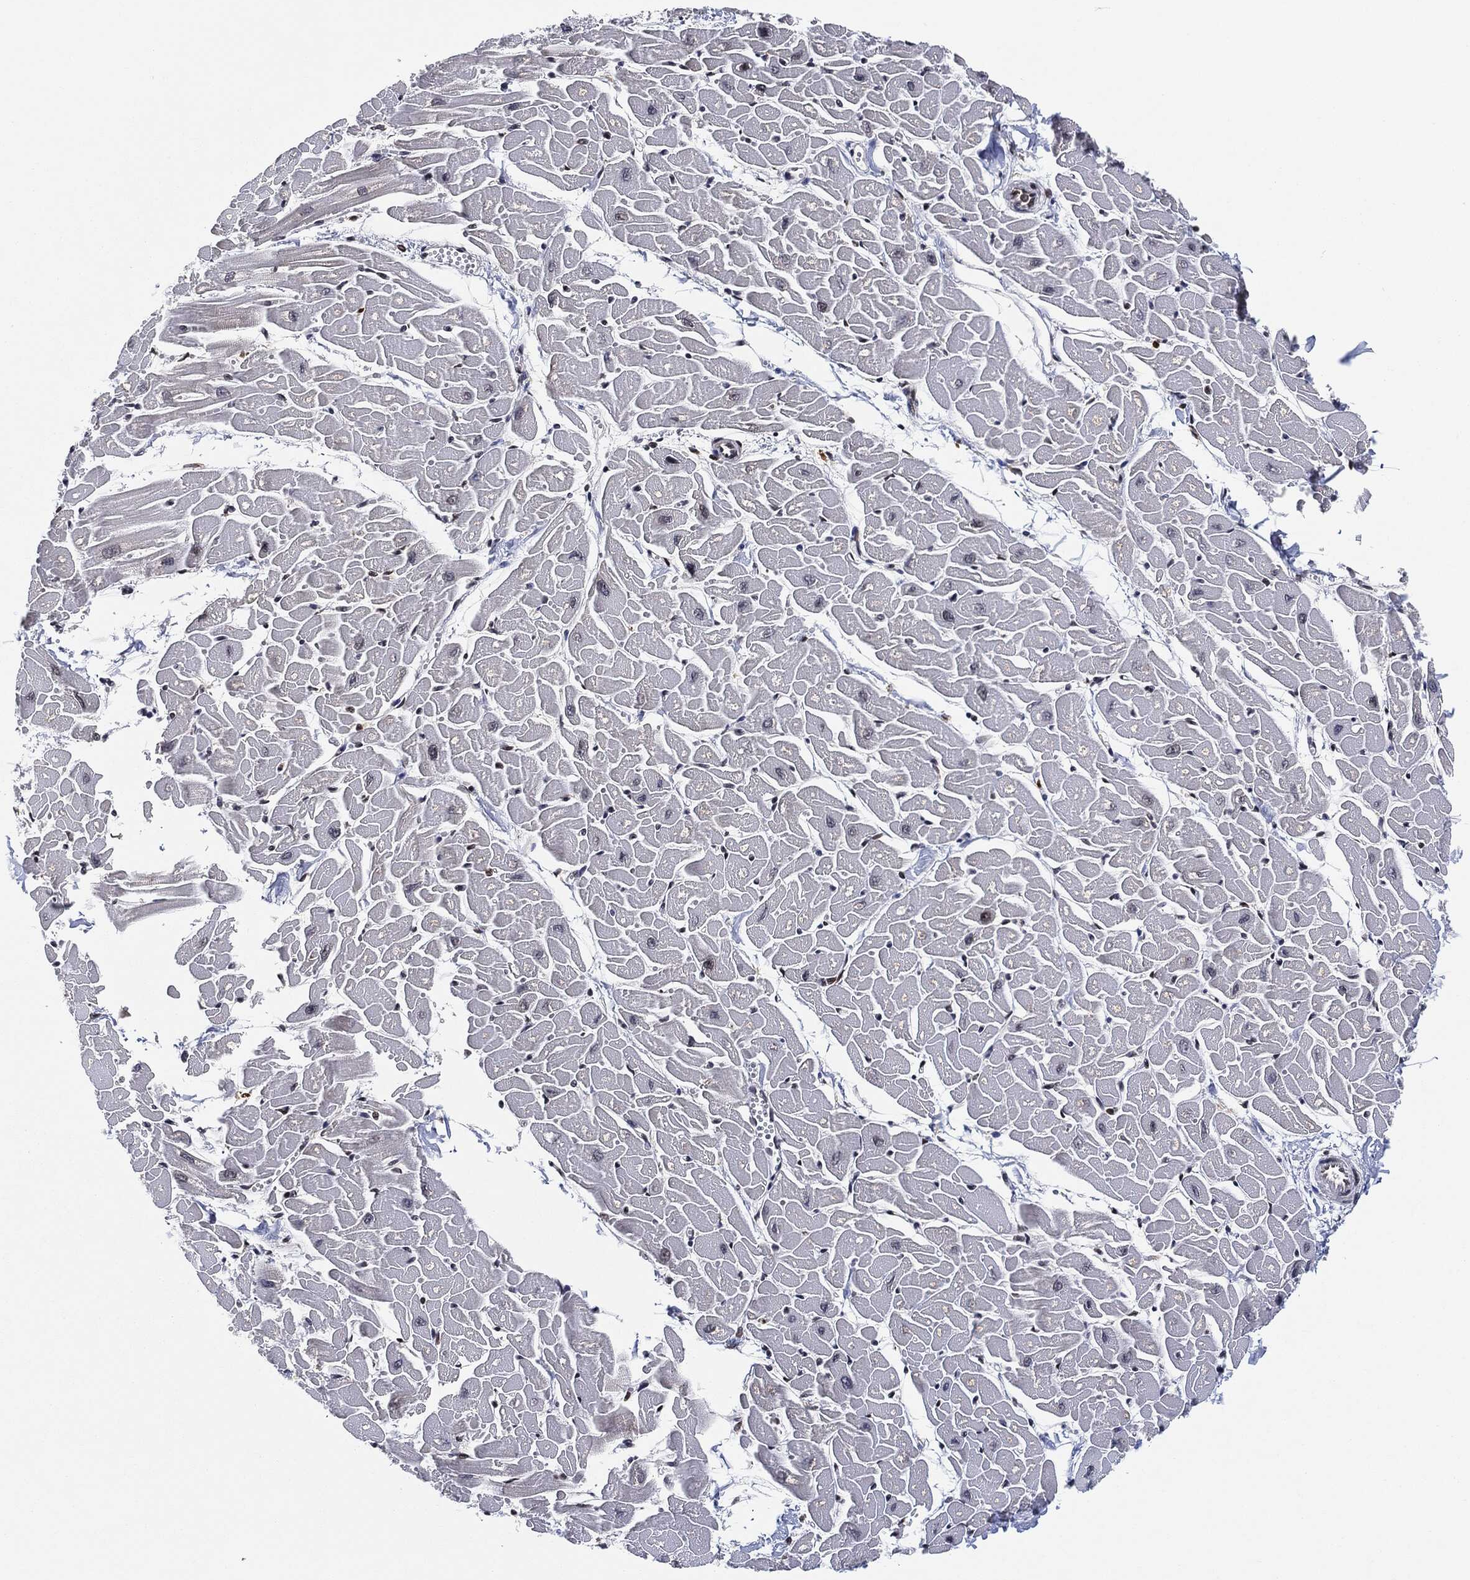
{"staining": {"intensity": "weak", "quantity": "<25%", "location": "cytoplasmic/membranous"}, "tissue": "heart muscle", "cell_type": "Cardiomyocytes", "image_type": "normal", "snomed": [{"axis": "morphology", "description": "Normal tissue, NOS"}, {"axis": "topography", "description": "Heart"}], "caption": "High power microscopy image of an immunohistochemistry micrograph of benign heart muscle, revealing no significant expression in cardiomyocytes.", "gene": "EIF2S2", "patient": {"sex": "male", "age": 57}}